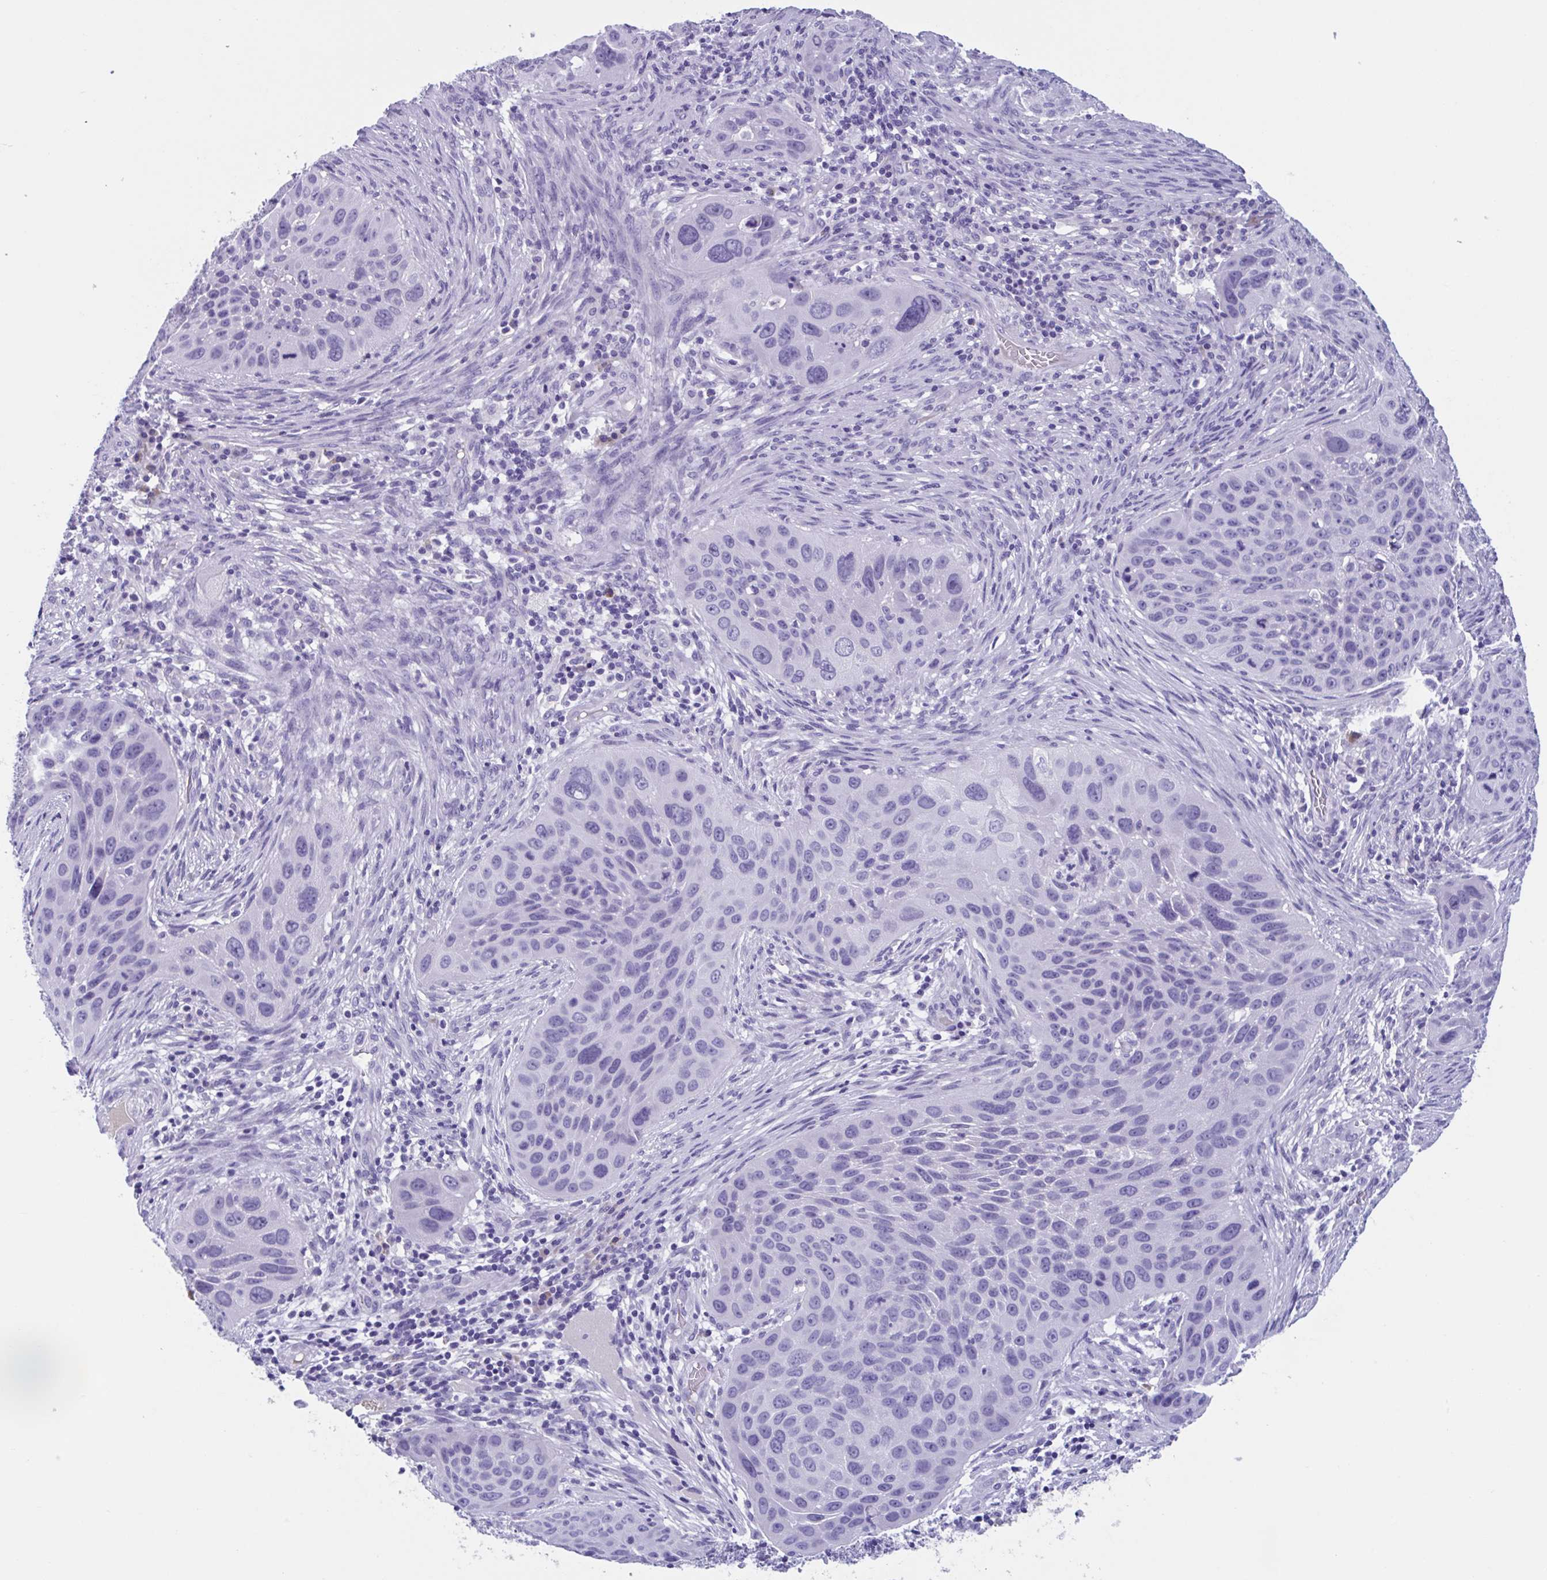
{"staining": {"intensity": "negative", "quantity": "none", "location": "none"}, "tissue": "lung cancer", "cell_type": "Tumor cells", "image_type": "cancer", "snomed": [{"axis": "morphology", "description": "Squamous cell carcinoma, NOS"}, {"axis": "topography", "description": "Lung"}], "caption": "High magnification brightfield microscopy of lung cancer (squamous cell carcinoma) stained with DAB (brown) and counterstained with hematoxylin (blue): tumor cells show no significant positivity.", "gene": "USP35", "patient": {"sex": "male", "age": 63}}